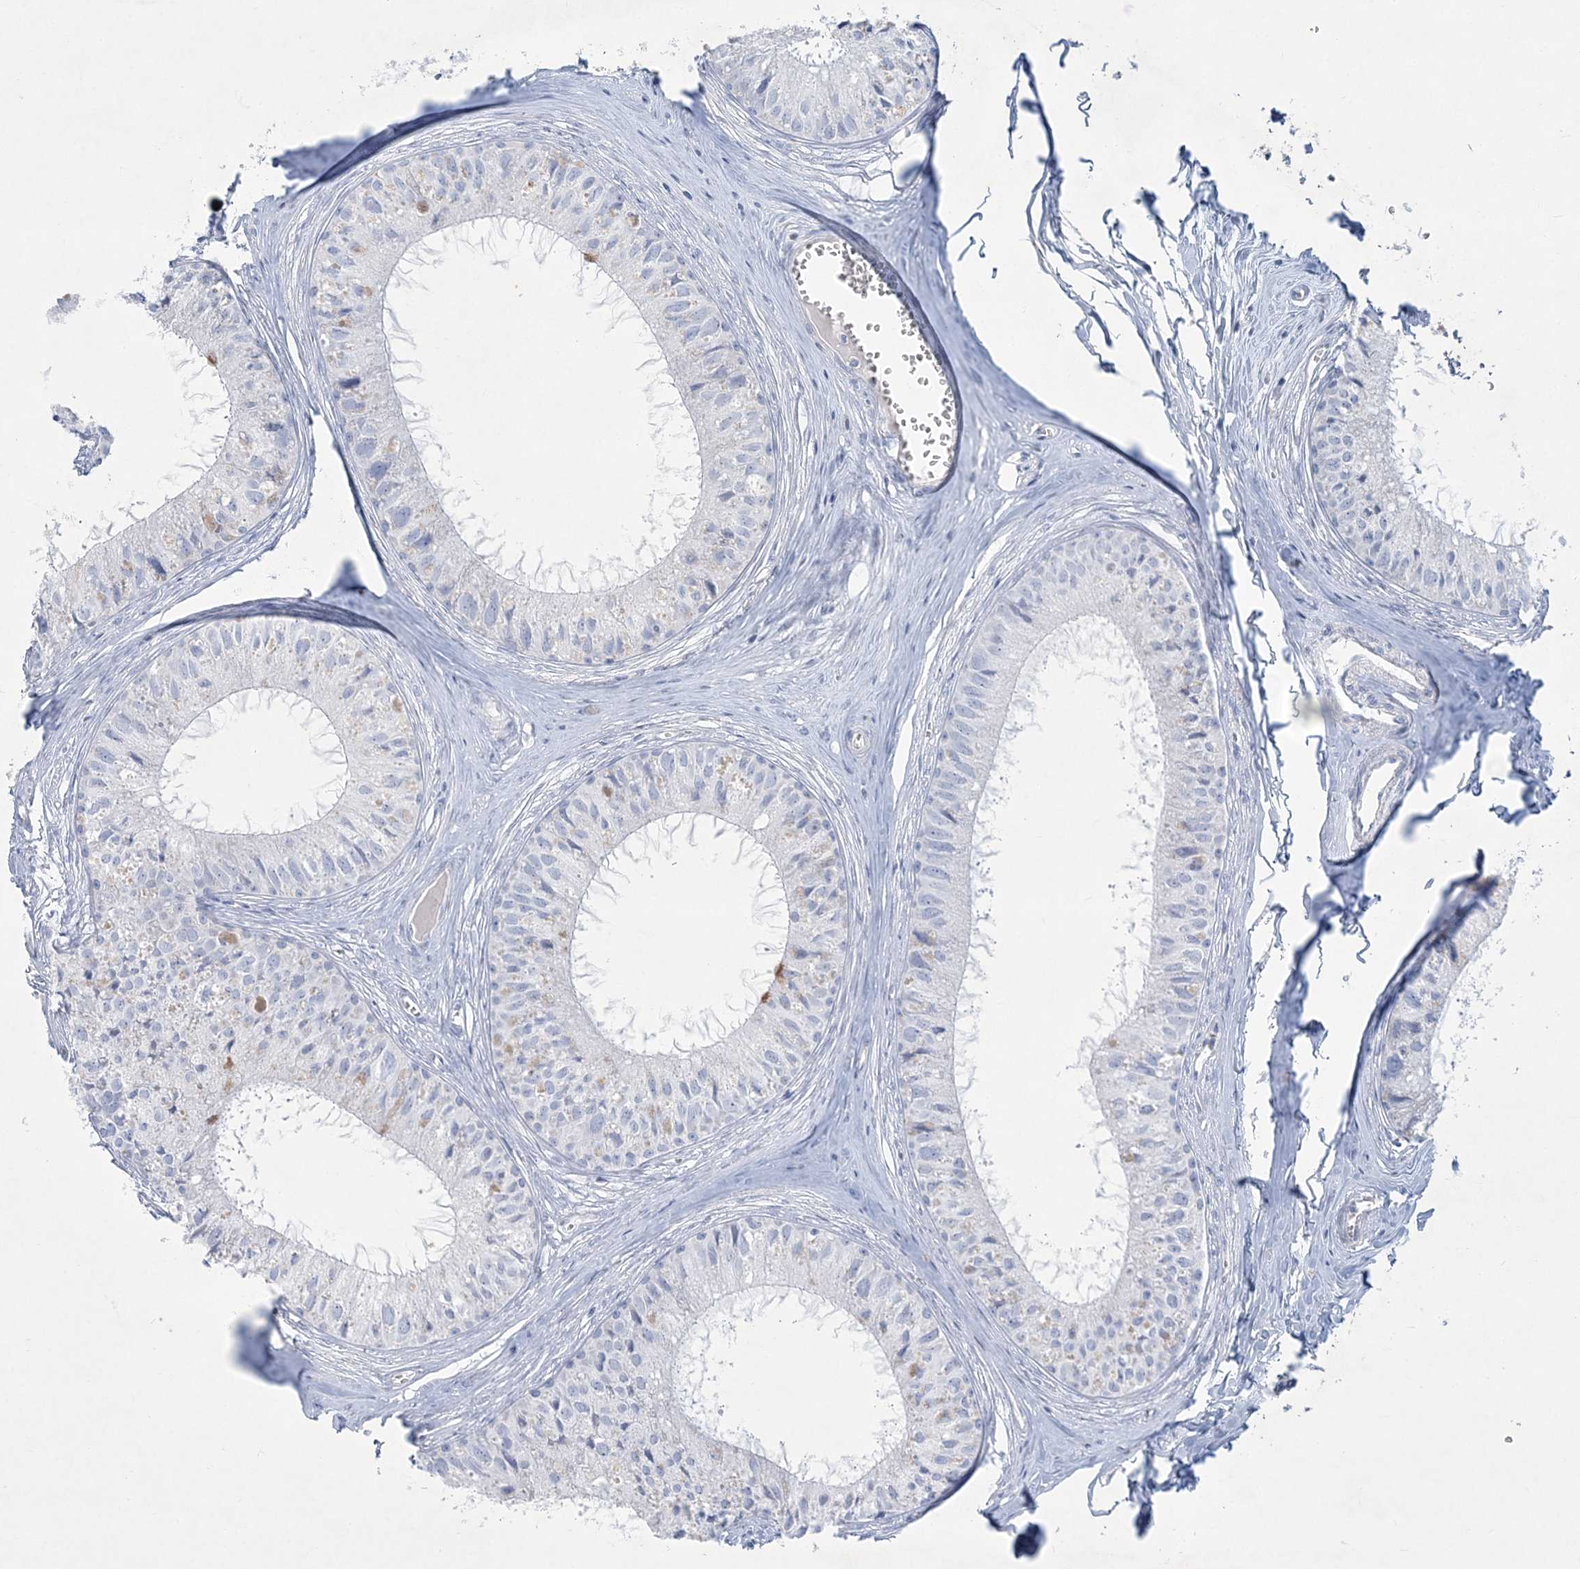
{"staining": {"intensity": "weak", "quantity": "<25%", "location": "cytoplasmic/membranous"}, "tissue": "epididymis", "cell_type": "Glandular cells", "image_type": "normal", "snomed": [{"axis": "morphology", "description": "Normal tissue, NOS"}, {"axis": "topography", "description": "Epididymis"}], "caption": "Glandular cells show no significant staining in normal epididymis. The staining was performed using DAB to visualize the protein expression in brown, while the nuclei were stained in blue with hematoxylin (Magnification: 20x).", "gene": "TBC1D7", "patient": {"sex": "male", "age": 36}}